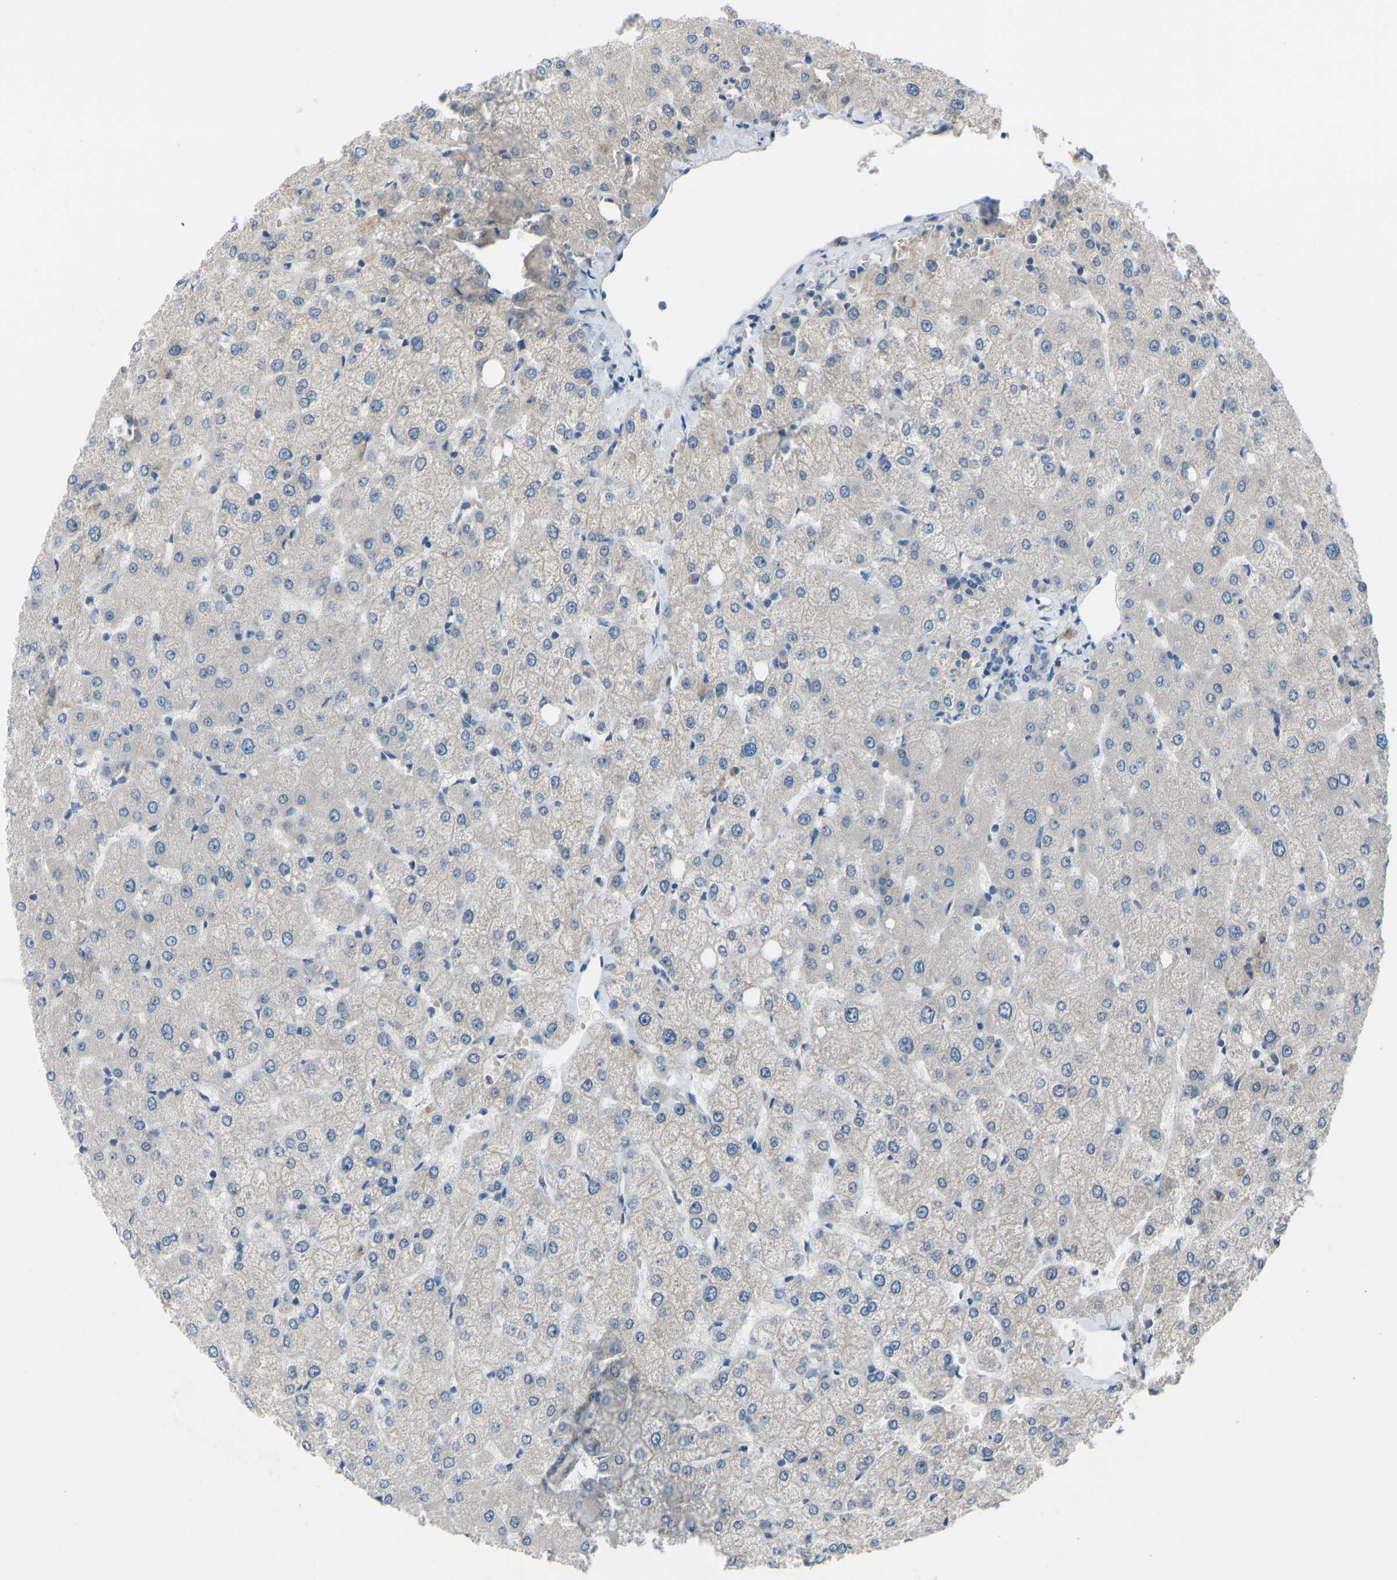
{"staining": {"intensity": "negative", "quantity": "none", "location": "none"}, "tissue": "liver", "cell_type": "Cholangiocytes", "image_type": "normal", "snomed": [{"axis": "morphology", "description": "Normal tissue, NOS"}, {"axis": "topography", "description": "Liver"}], "caption": "IHC of normal liver shows no staining in cholangiocytes. The staining was performed using DAB to visualize the protein expression in brown, while the nuclei were stained in blue with hematoxylin (Magnification: 20x).", "gene": "CDK2AP1", "patient": {"sex": "female", "age": 54}}